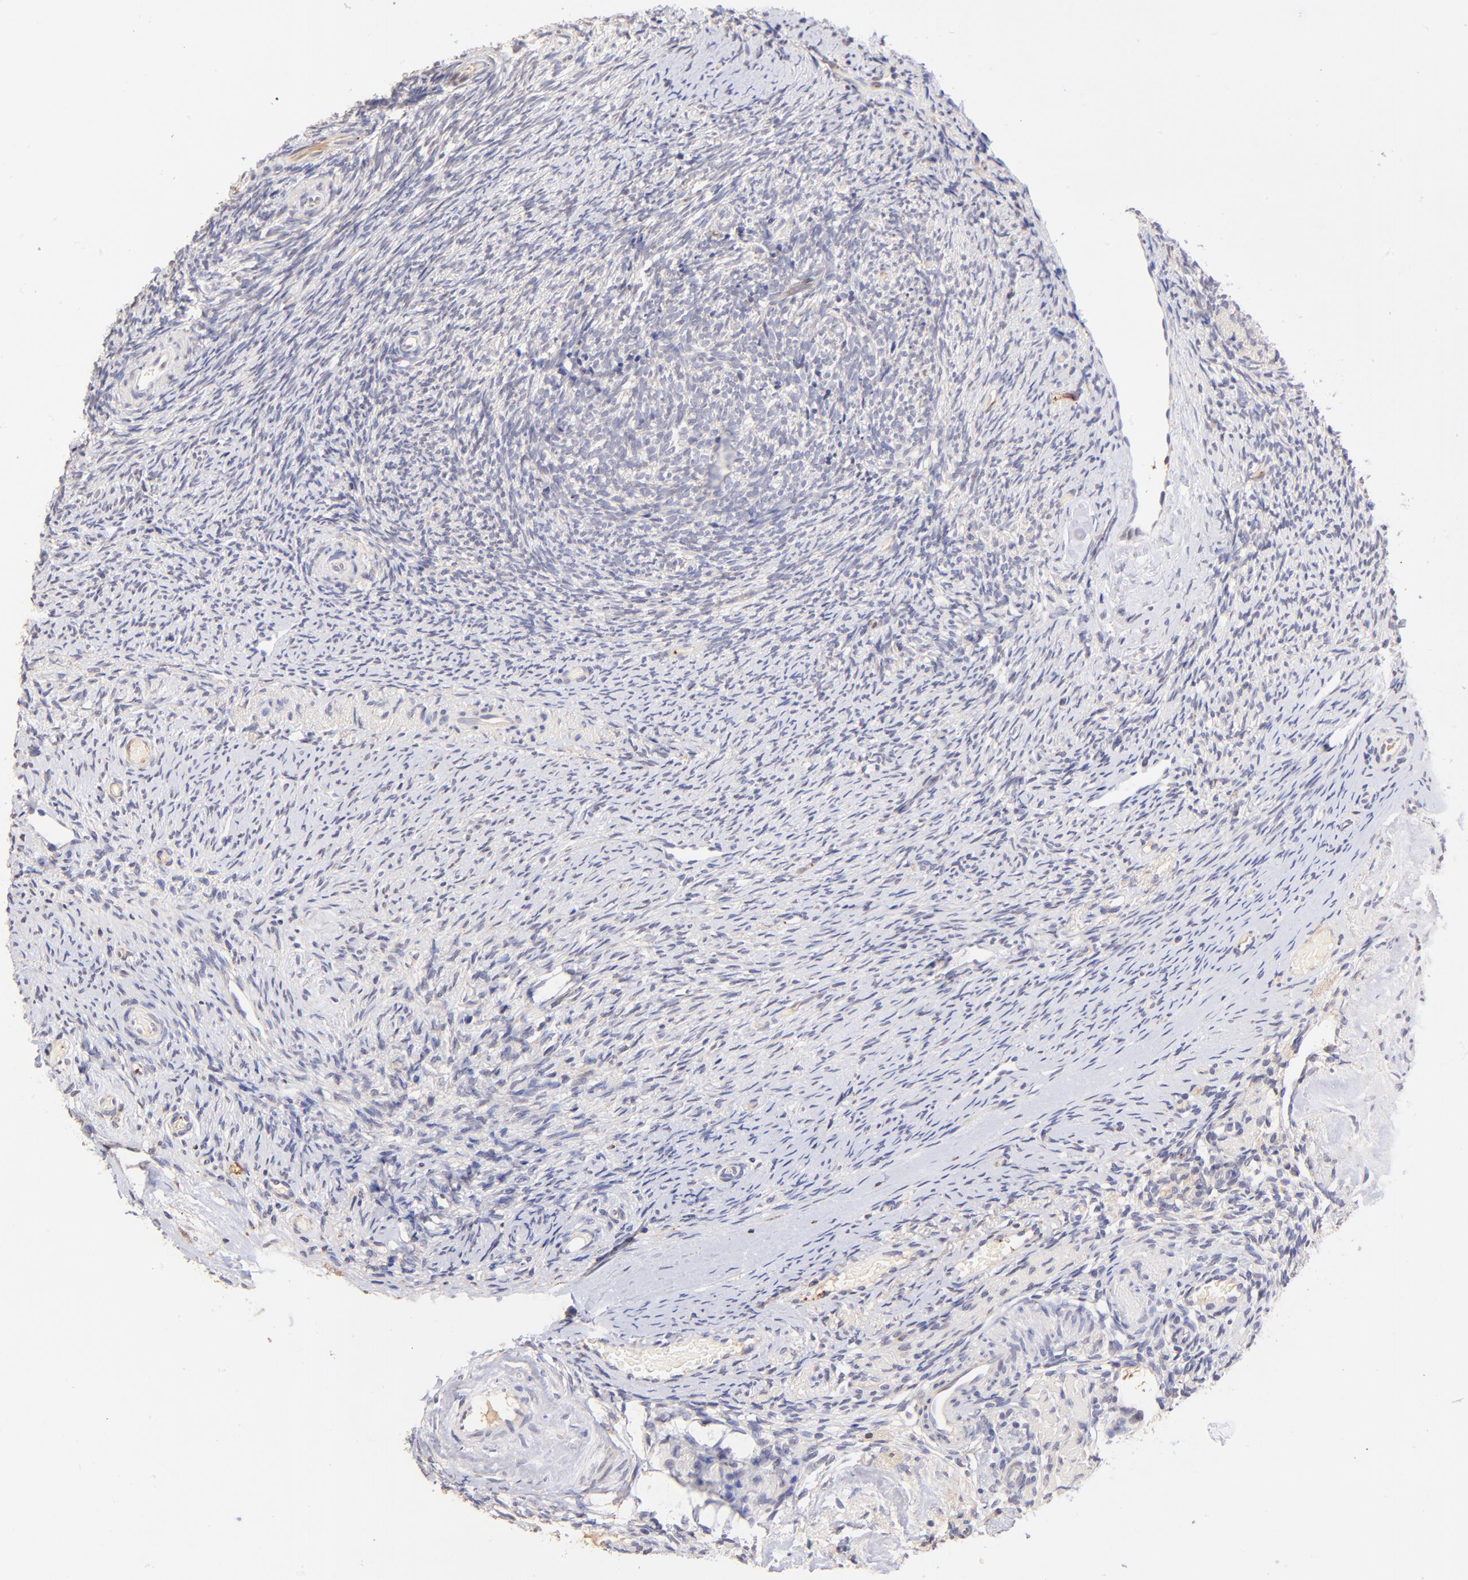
{"staining": {"intensity": "negative", "quantity": "none", "location": "none"}, "tissue": "ovary", "cell_type": "Follicle cells", "image_type": "normal", "snomed": [{"axis": "morphology", "description": "Normal tissue, NOS"}, {"axis": "topography", "description": "Ovary"}], "caption": "Immunohistochemistry histopathology image of normal human ovary stained for a protein (brown), which shows no positivity in follicle cells.", "gene": "SPARC", "patient": {"sex": "female", "age": 60}}